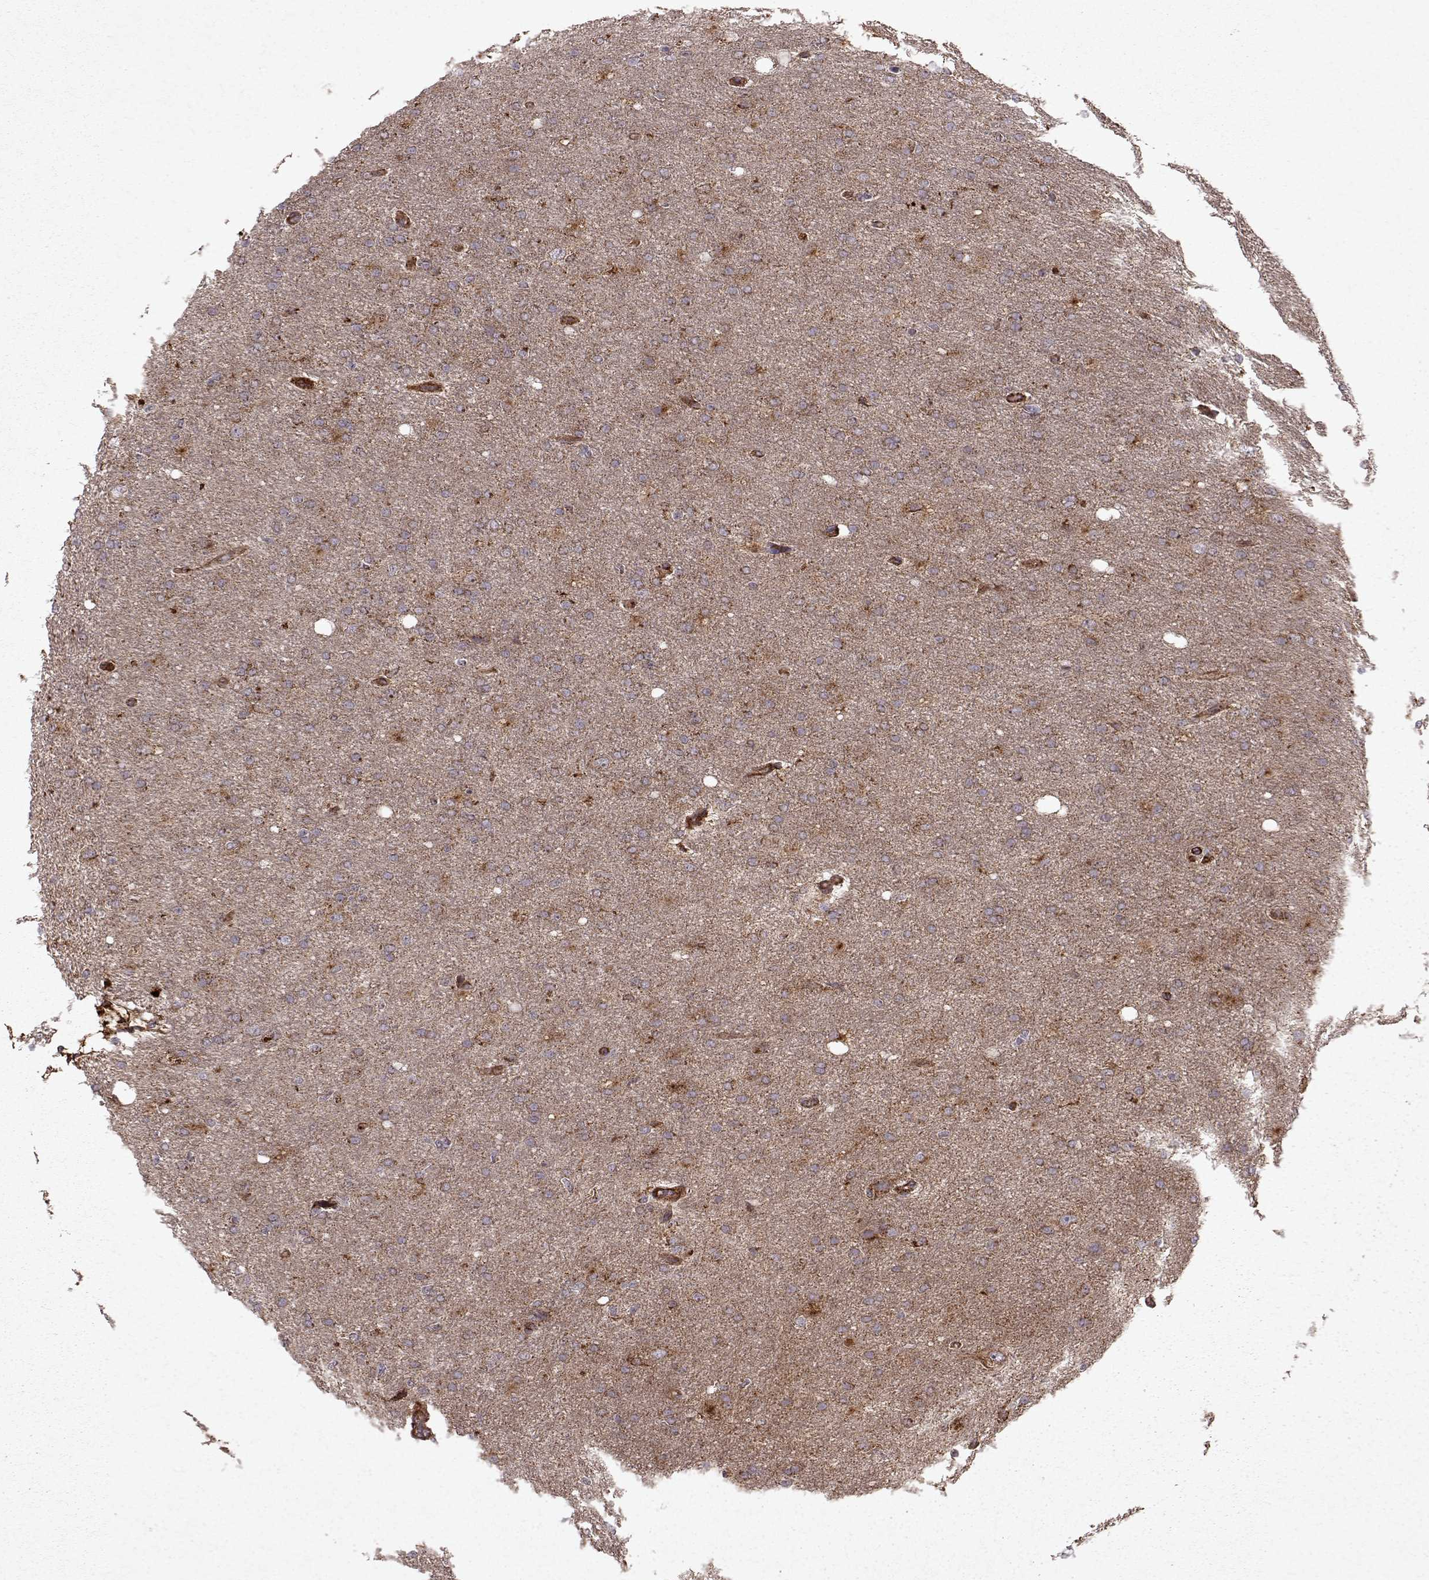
{"staining": {"intensity": "moderate", "quantity": "25%-75%", "location": "cytoplasmic/membranous"}, "tissue": "glioma", "cell_type": "Tumor cells", "image_type": "cancer", "snomed": [{"axis": "morphology", "description": "Glioma, malignant, High grade"}, {"axis": "topography", "description": "Cerebral cortex"}], "caption": "This is a micrograph of IHC staining of malignant high-grade glioma, which shows moderate expression in the cytoplasmic/membranous of tumor cells.", "gene": "FXN", "patient": {"sex": "male", "age": 70}}